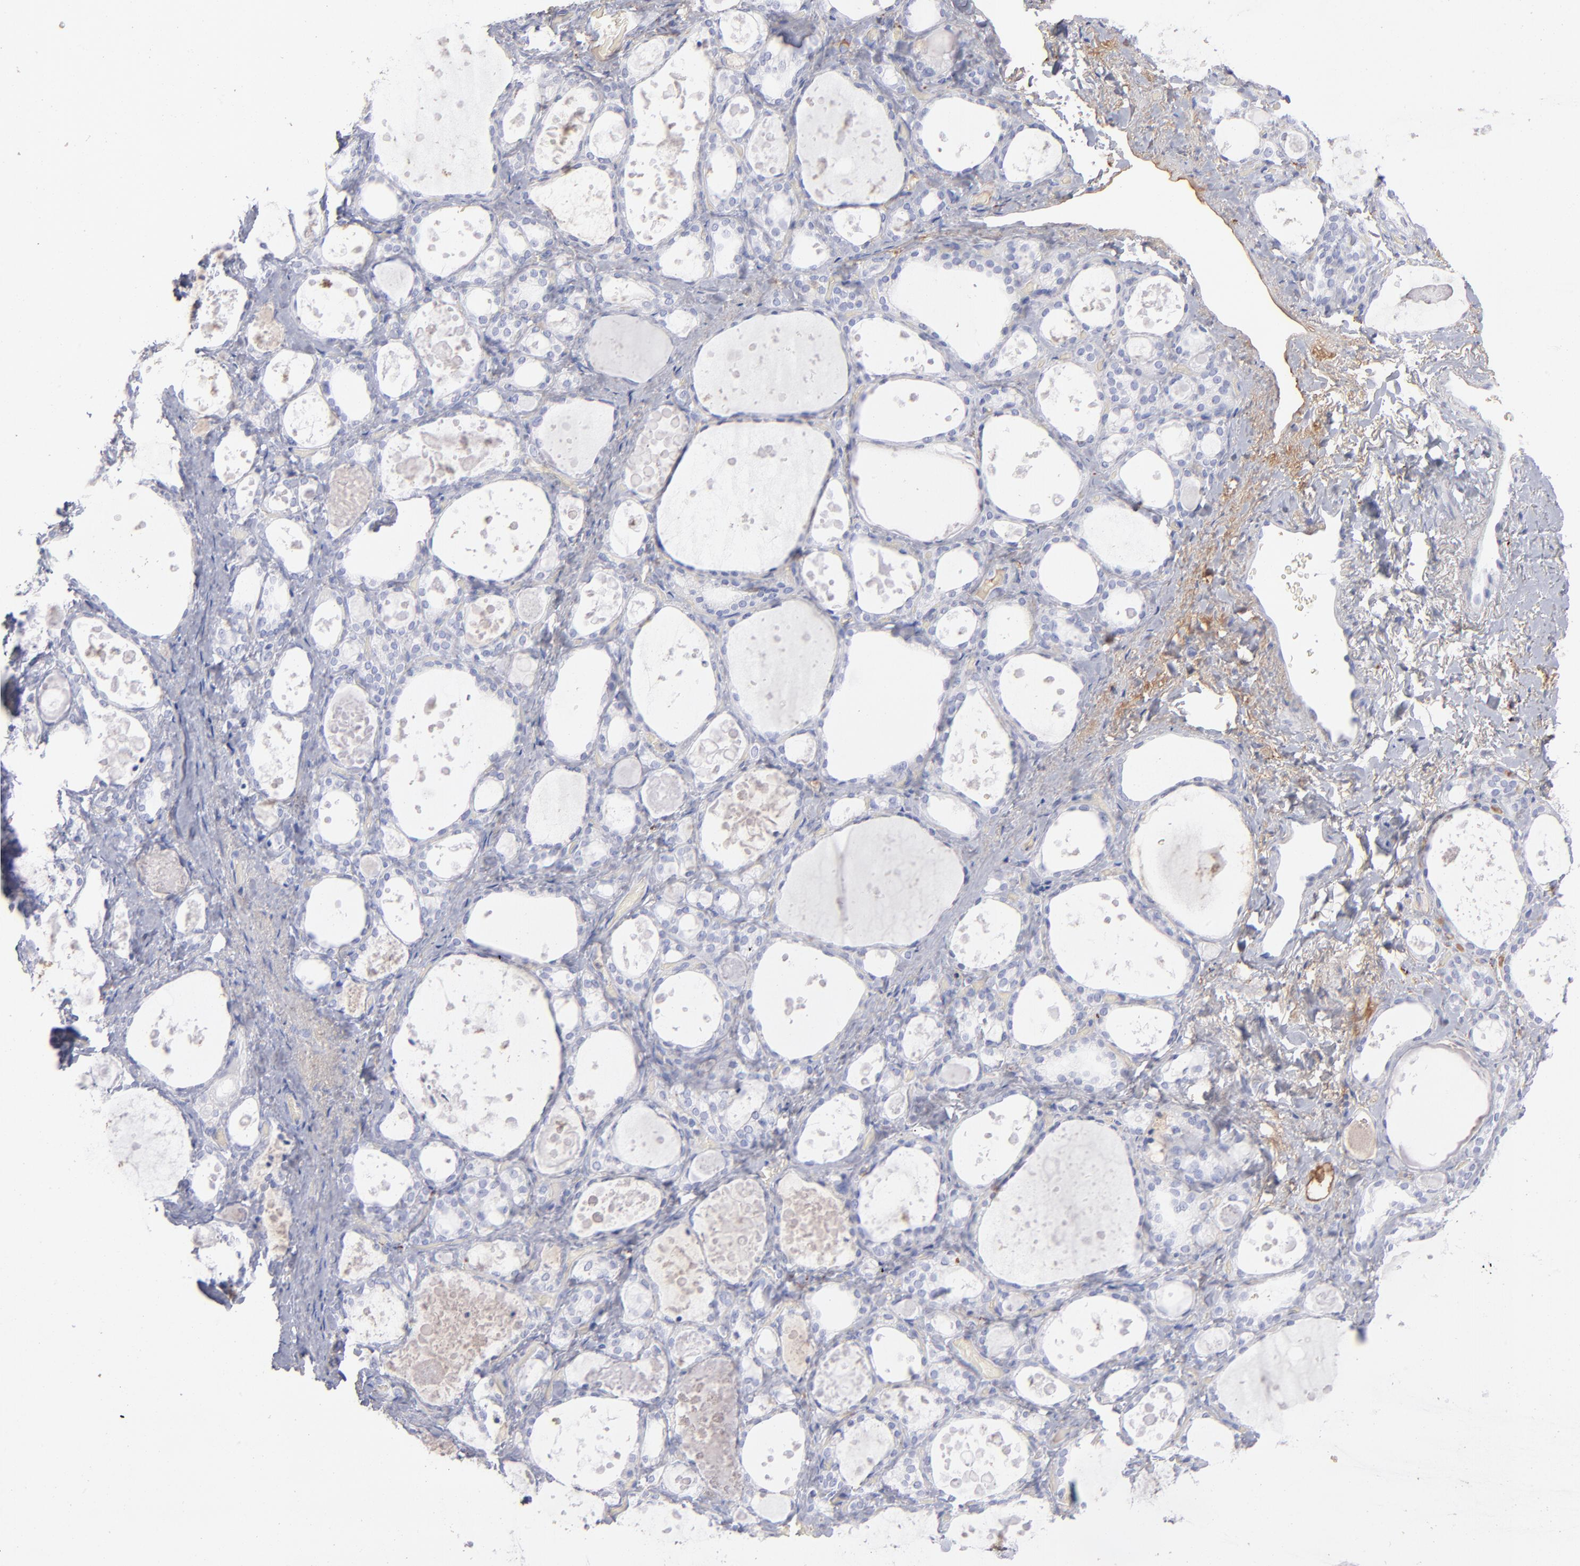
{"staining": {"intensity": "negative", "quantity": "none", "location": "none"}, "tissue": "thyroid gland", "cell_type": "Glandular cells", "image_type": "normal", "snomed": [{"axis": "morphology", "description": "Normal tissue, NOS"}, {"axis": "topography", "description": "Thyroid gland"}], "caption": "Immunohistochemical staining of unremarkable human thyroid gland reveals no significant expression in glandular cells. Brightfield microscopy of immunohistochemistry (IHC) stained with DAB (3,3'-diaminobenzidine) (brown) and hematoxylin (blue), captured at high magnification.", "gene": "HP", "patient": {"sex": "female", "age": 75}}